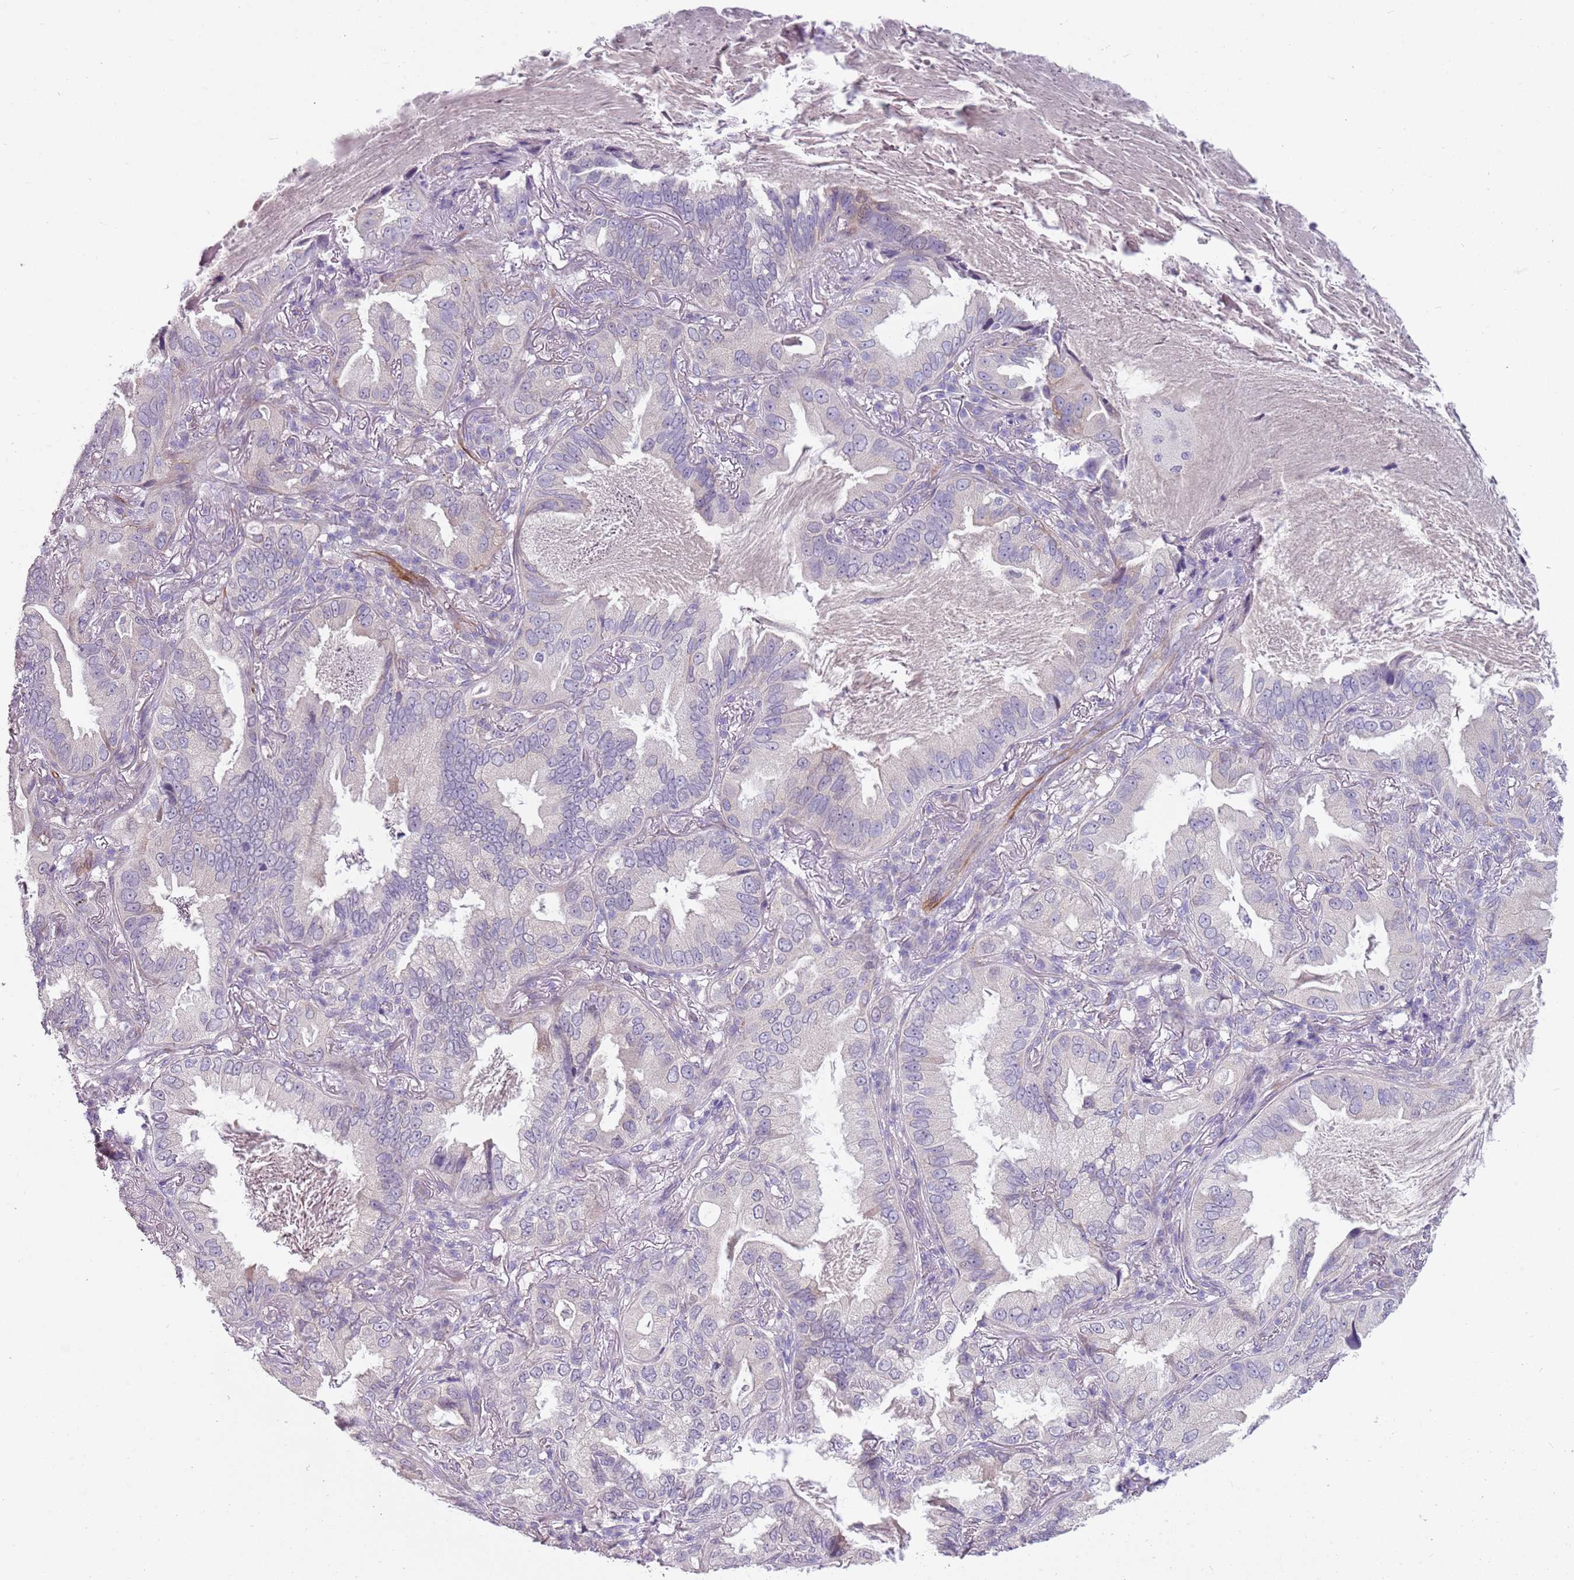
{"staining": {"intensity": "negative", "quantity": "none", "location": "none"}, "tissue": "lung cancer", "cell_type": "Tumor cells", "image_type": "cancer", "snomed": [{"axis": "morphology", "description": "Adenocarcinoma, NOS"}, {"axis": "topography", "description": "Lung"}], "caption": "The IHC histopathology image has no significant expression in tumor cells of lung cancer tissue.", "gene": "ZNF583", "patient": {"sex": "female", "age": 69}}